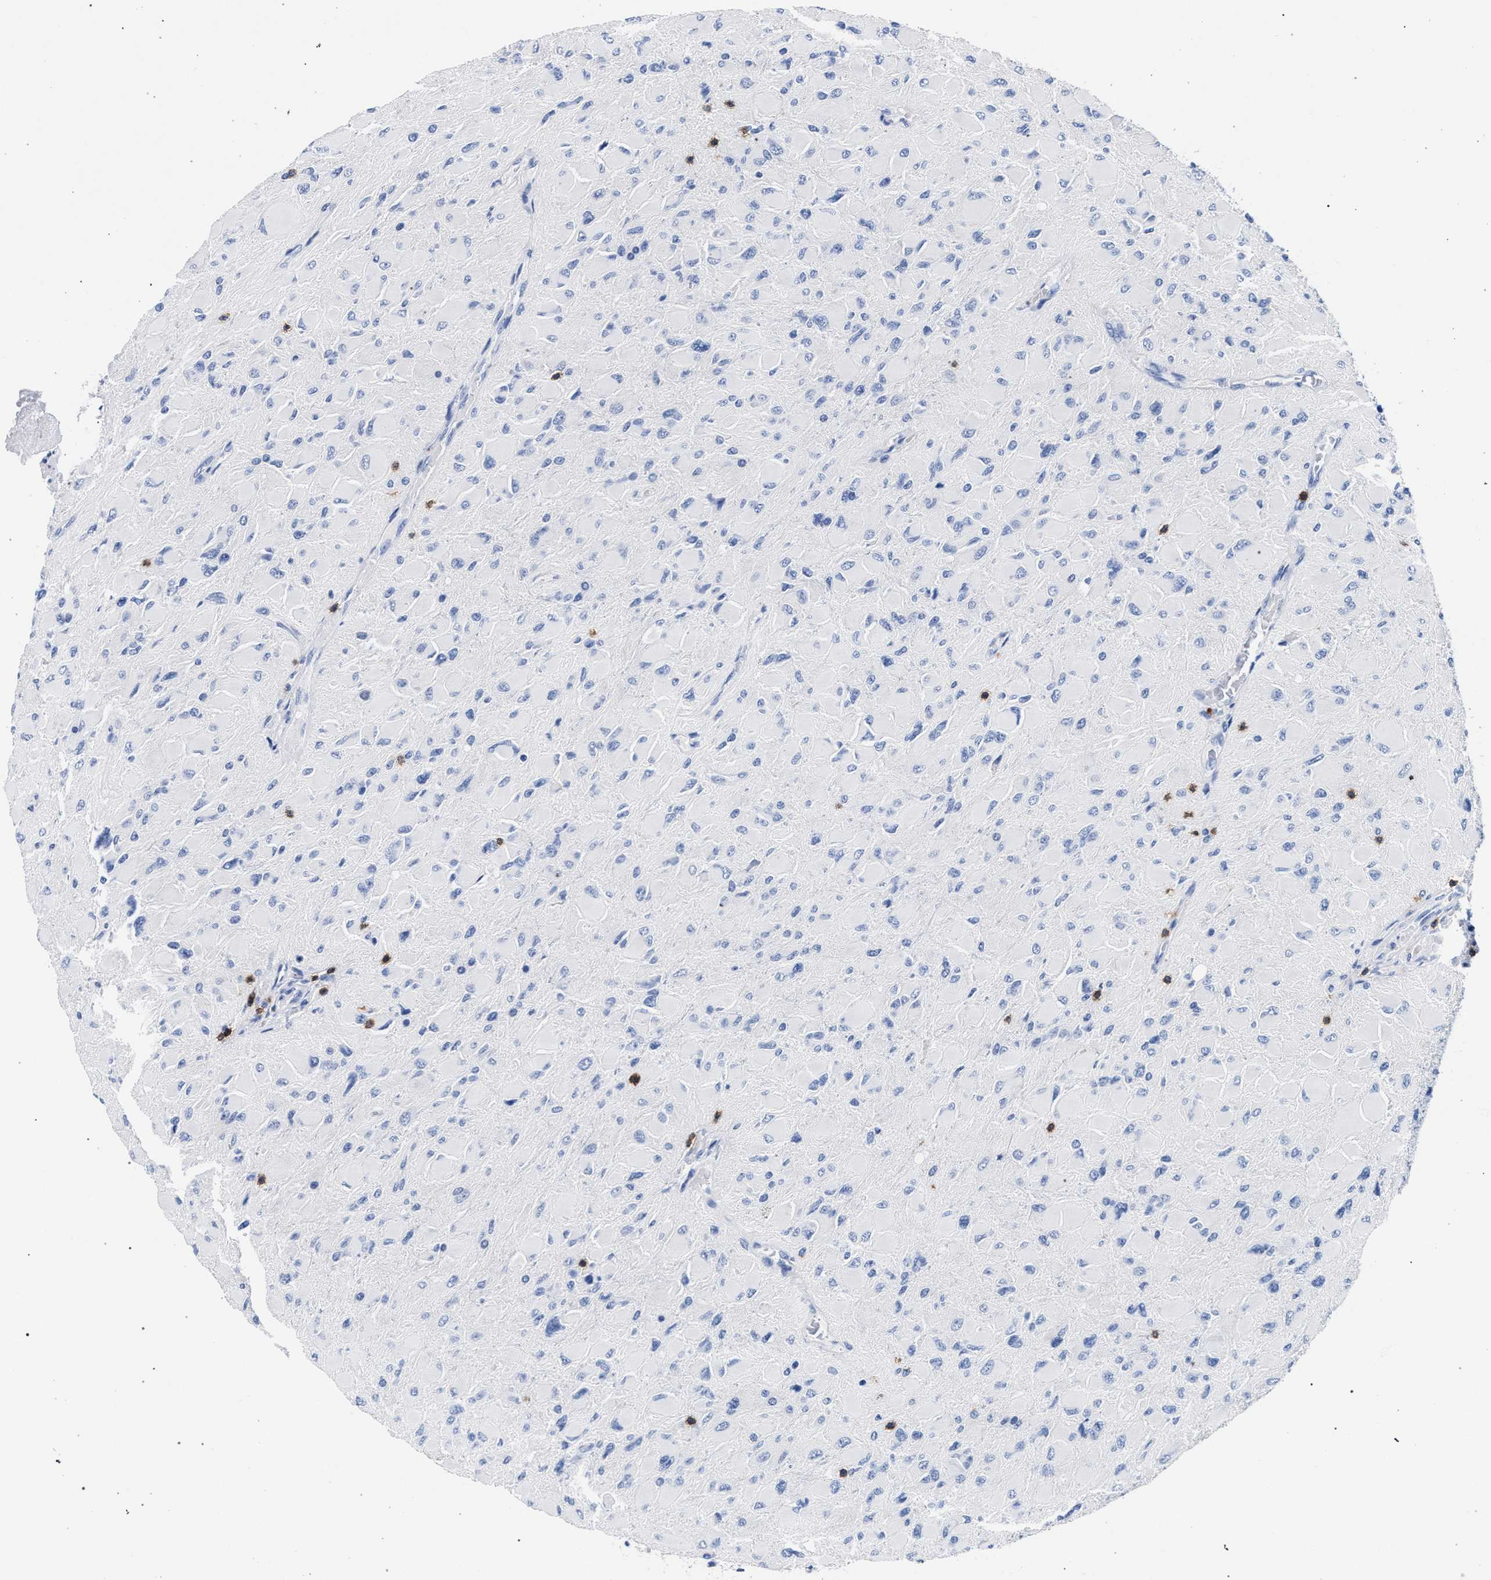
{"staining": {"intensity": "negative", "quantity": "none", "location": "none"}, "tissue": "glioma", "cell_type": "Tumor cells", "image_type": "cancer", "snomed": [{"axis": "morphology", "description": "Glioma, malignant, High grade"}, {"axis": "topography", "description": "Cerebral cortex"}], "caption": "This is an IHC image of human glioma. There is no expression in tumor cells.", "gene": "KLRK1", "patient": {"sex": "female", "age": 36}}